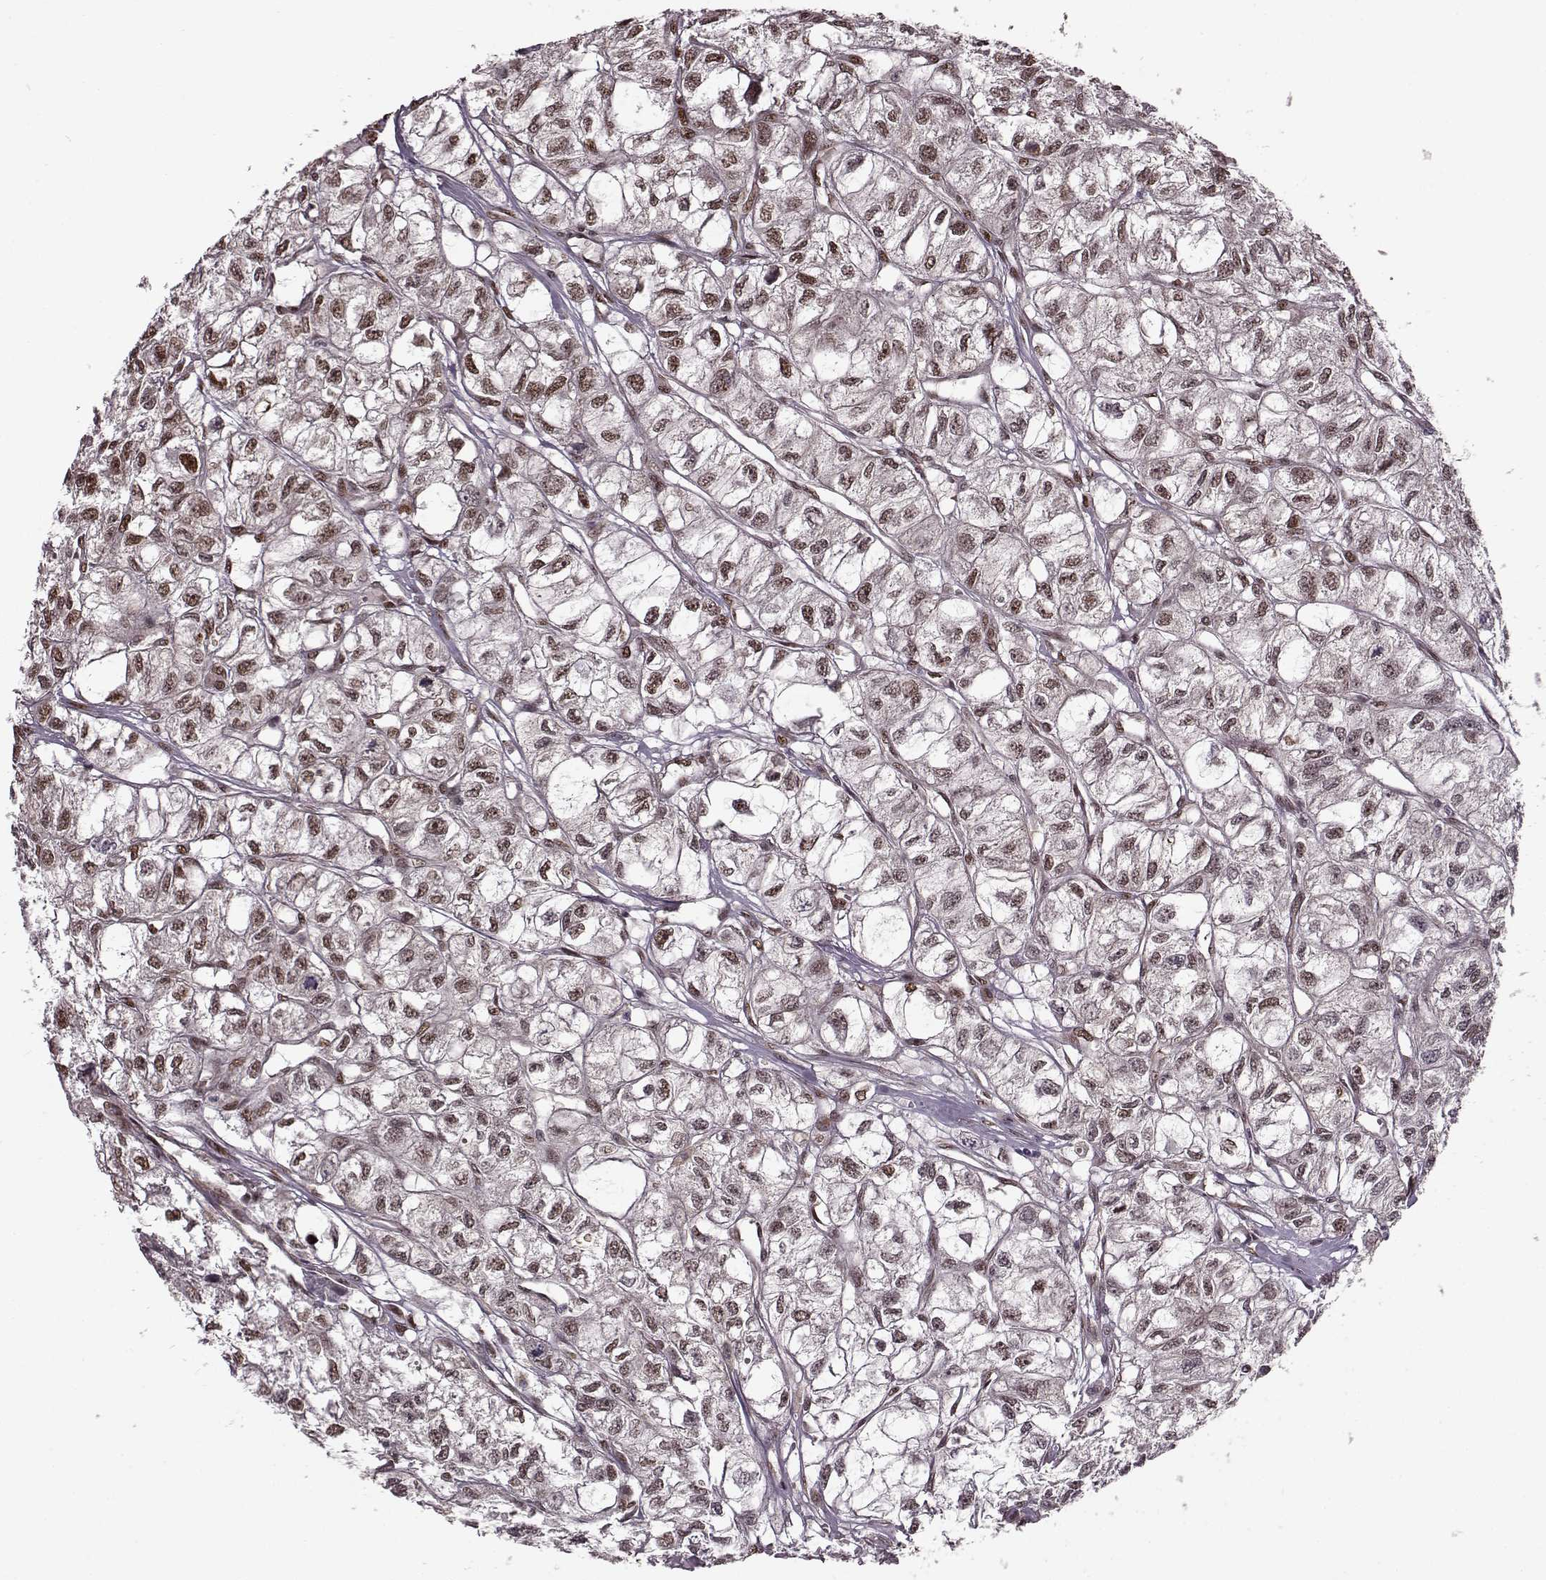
{"staining": {"intensity": "moderate", "quantity": ">75%", "location": "nuclear"}, "tissue": "renal cancer", "cell_type": "Tumor cells", "image_type": "cancer", "snomed": [{"axis": "morphology", "description": "Adenocarcinoma, NOS"}, {"axis": "topography", "description": "Kidney"}], "caption": "Protein expression analysis of renal adenocarcinoma shows moderate nuclear staining in about >75% of tumor cells.", "gene": "FTO", "patient": {"sex": "male", "age": 56}}